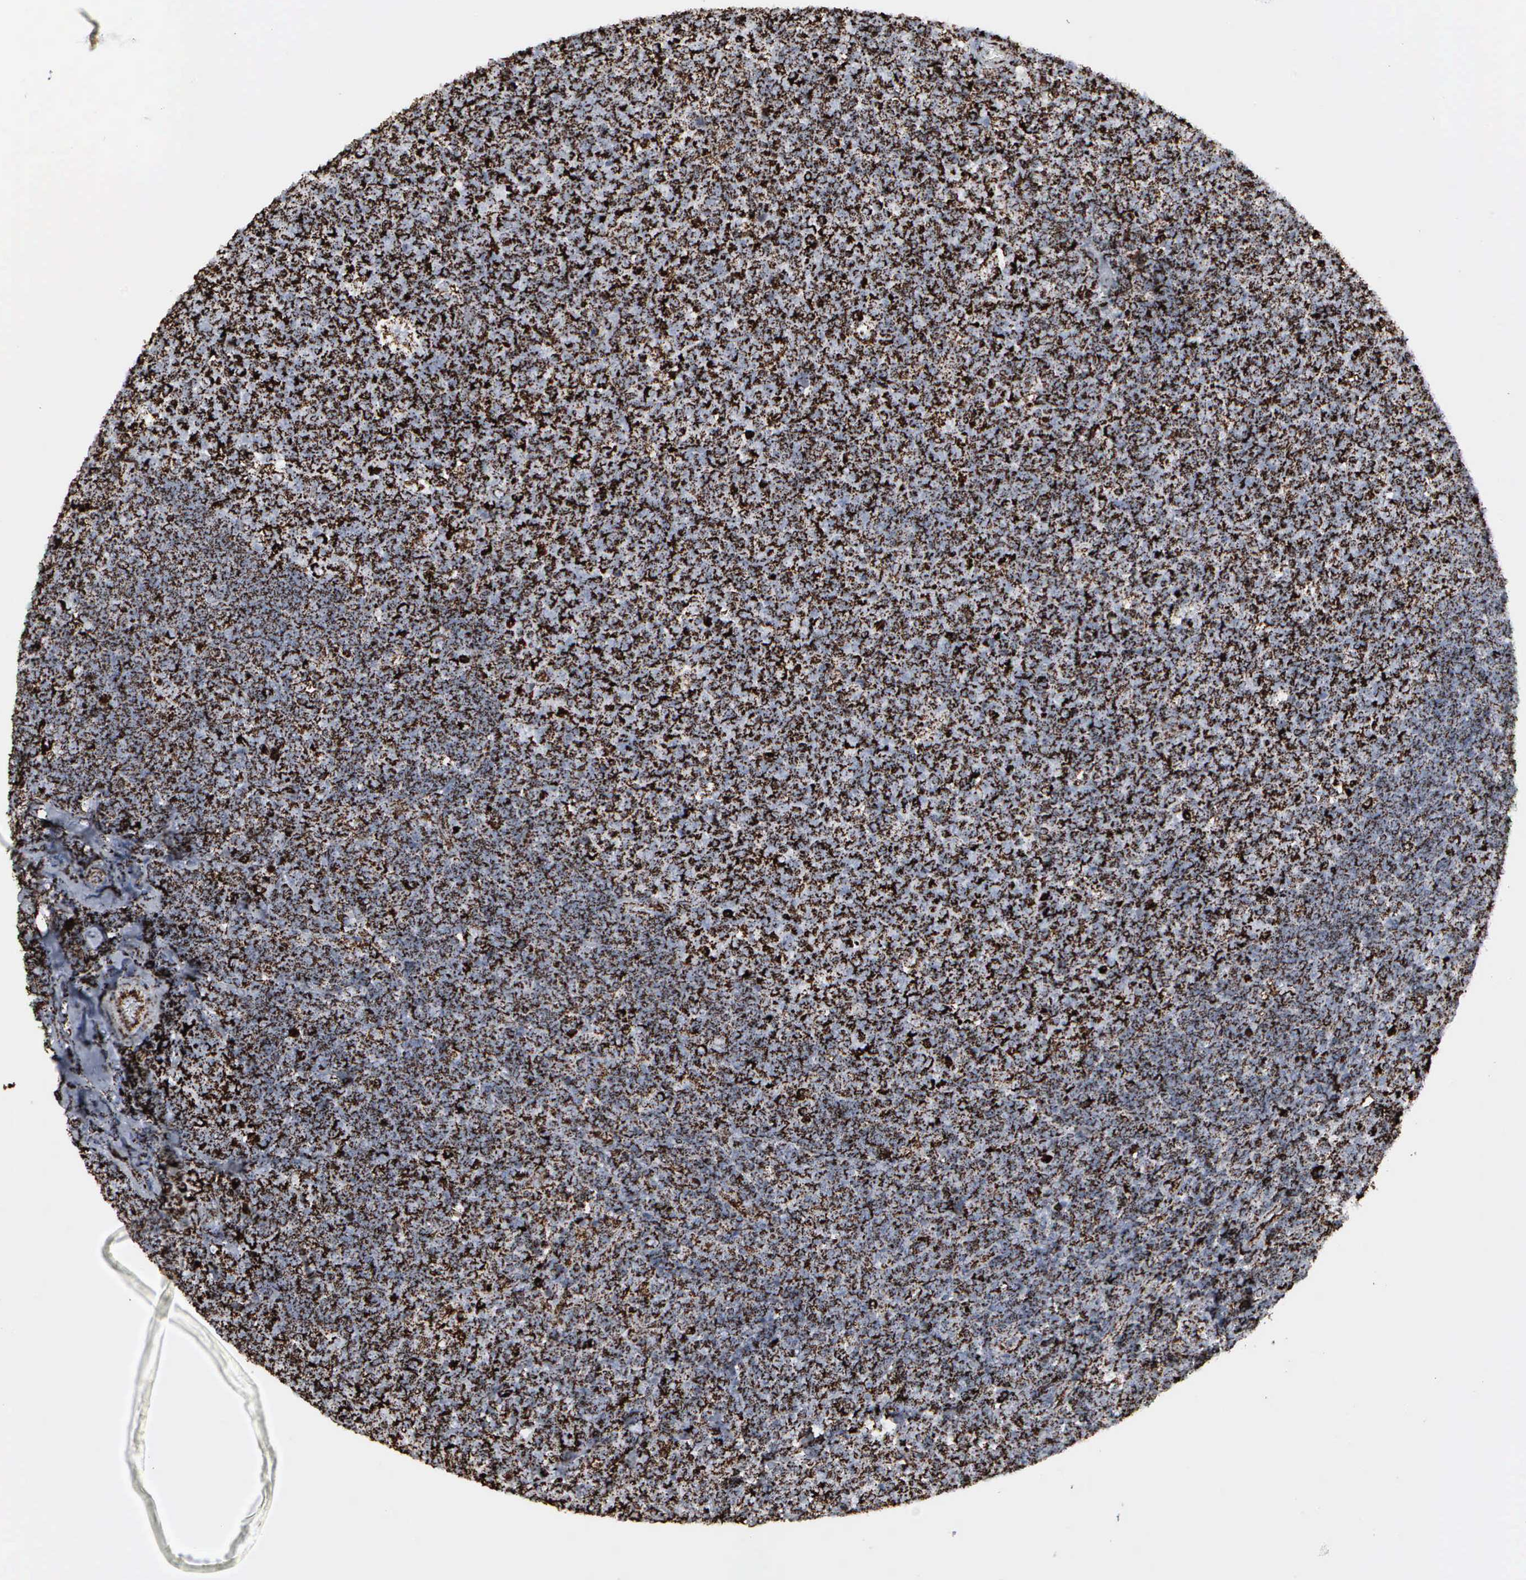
{"staining": {"intensity": "strong", "quantity": ">75%", "location": "cytoplasmic/membranous"}, "tissue": "lymphoma", "cell_type": "Tumor cells", "image_type": "cancer", "snomed": [{"axis": "morphology", "description": "Malignant lymphoma, non-Hodgkin's type, Low grade"}, {"axis": "topography", "description": "Lymph node"}], "caption": "An image showing strong cytoplasmic/membranous expression in approximately >75% of tumor cells in low-grade malignant lymphoma, non-Hodgkin's type, as visualized by brown immunohistochemical staining.", "gene": "HSPA9", "patient": {"sex": "male", "age": 74}}